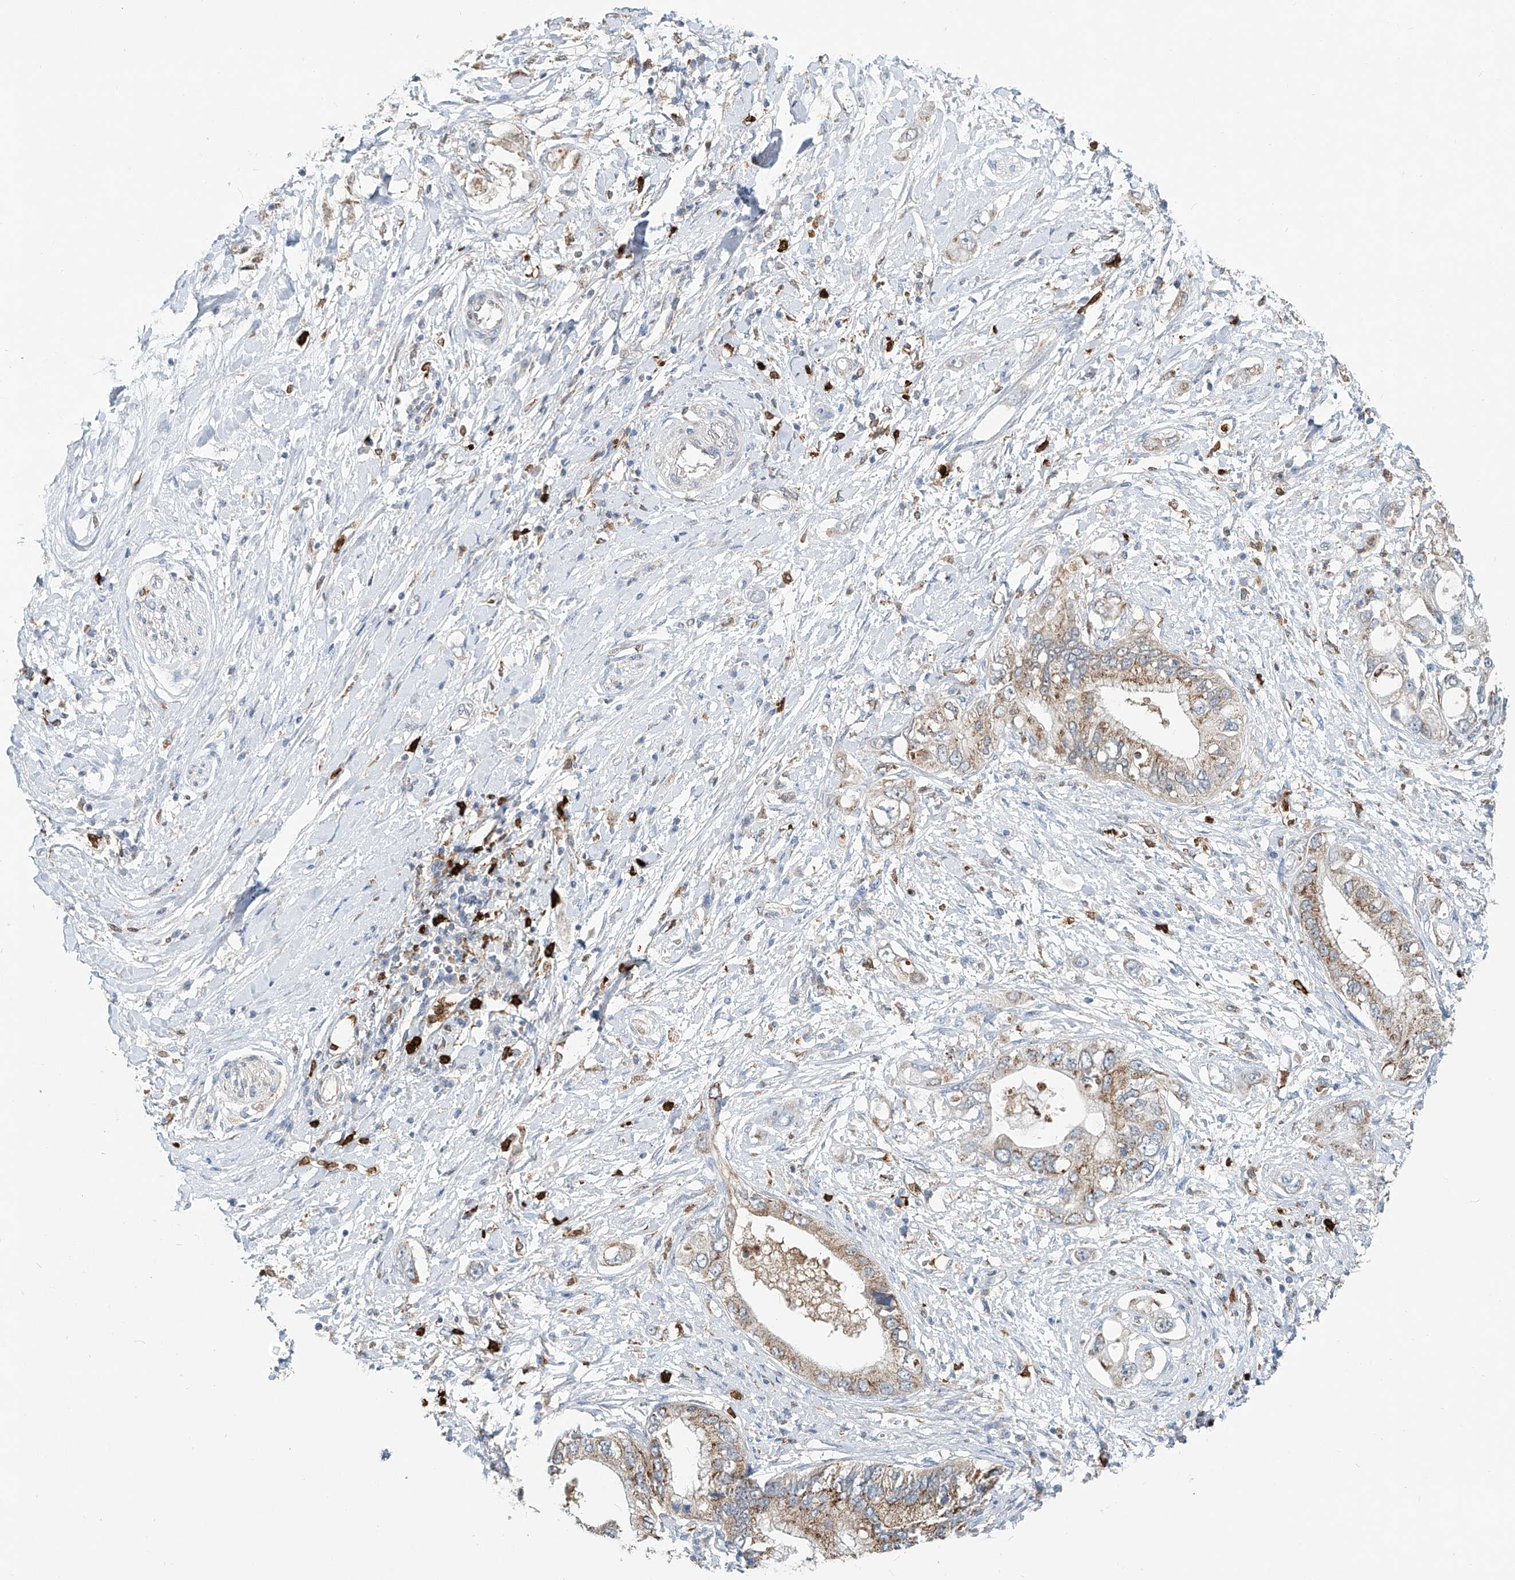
{"staining": {"intensity": "moderate", "quantity": ">75%", "location": "cytoplasmic/membranous"}, "tissue": "pancreatic cancer", "cell_type": "Tumor cells", "image_type": "cancer", "snomed": [{"axis": "morphology", "description": "Inflammation, NOS"}, {"axis": "morphology", "description": "Adenocarcinoma, NOS"}, {"axis": "topography", "description": "Pancreas"}], "caption": "This photomicrograph reveals immunohistochemistry staining of pancreatic cancer (adenocarcinoma), with medium moderate cytoplasmic/membranous positivity in about >75% of tumor cells.", "gene": "PTPRA", "patient": {"sex": "female", "age": 56}}